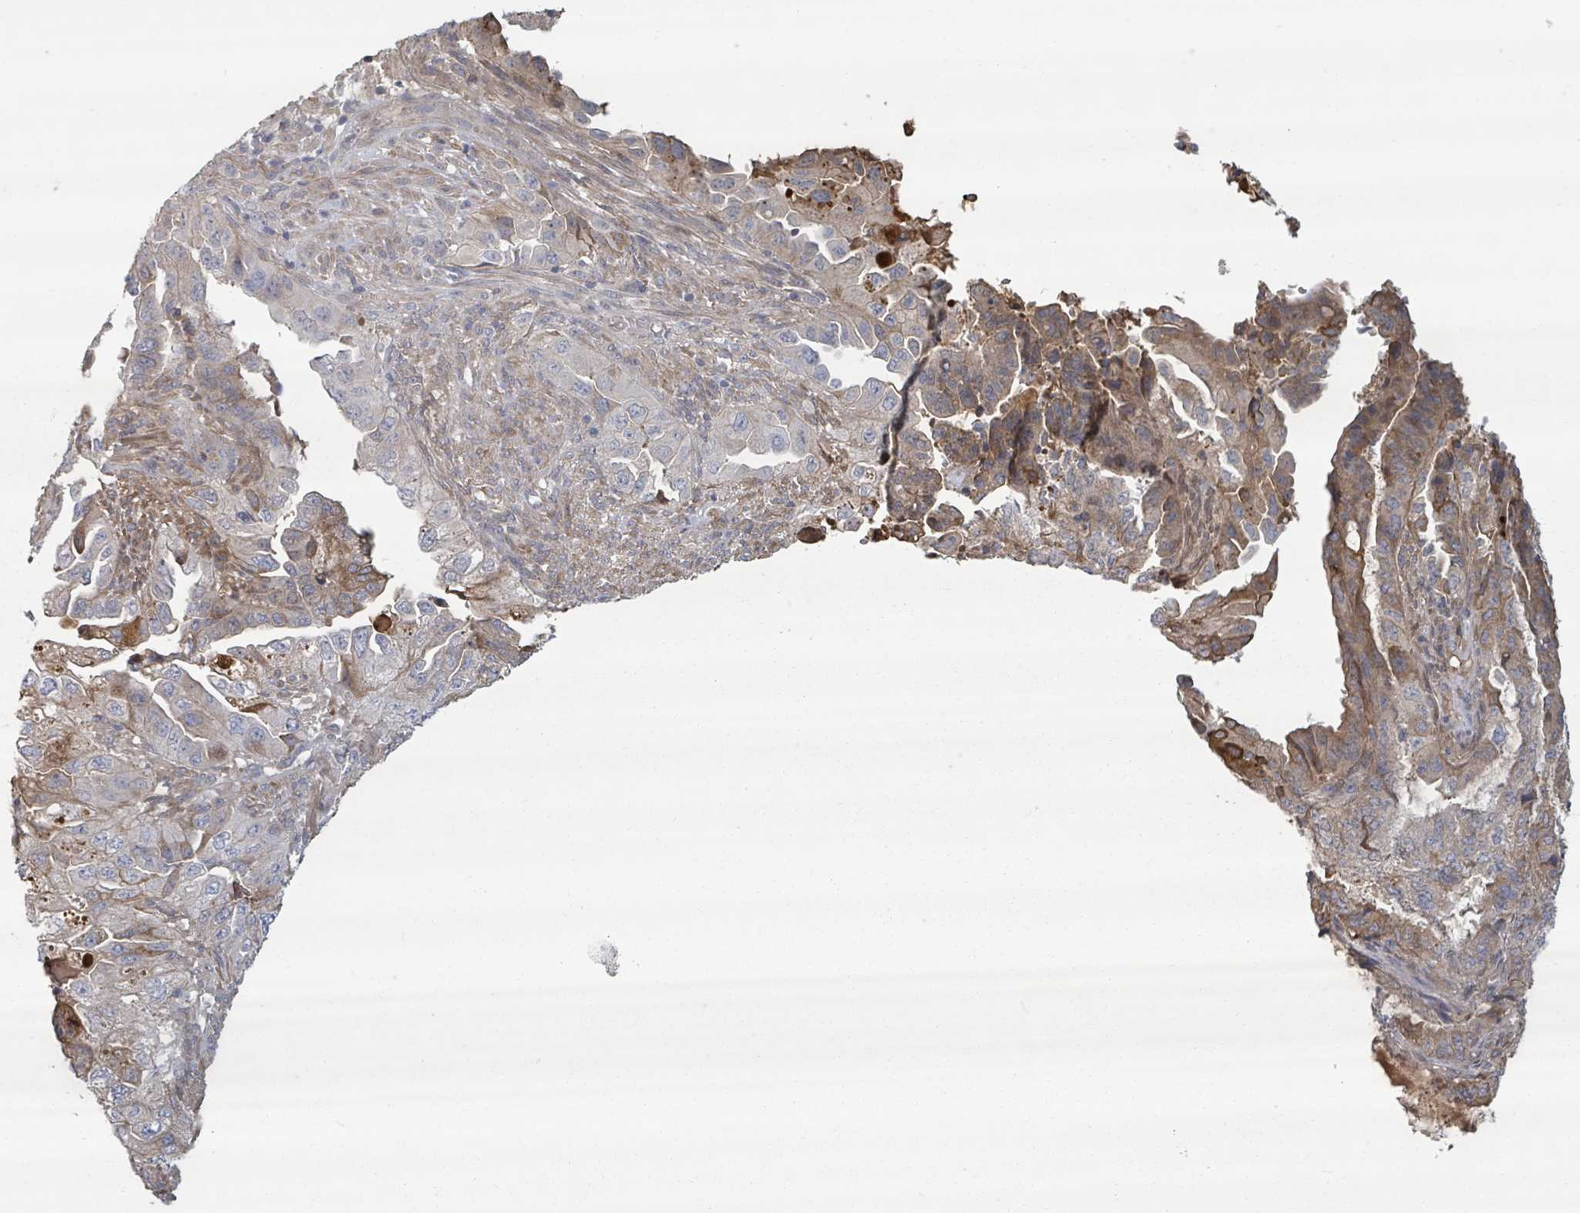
{"staining": {"intensity": "moderate", "quantity": "<25%", "location": "cytoplasmic/membranous"}, "tissue": "endometrial cancer", "cell_type": "Tumor cells", "image_type": "cancer", "snomed": [{"axis": "morphology", "description": "Adenocarcinoma, NOS"}, {"axis": "topography", "description": "Endometrium"}], "caption": "Immunohistochemical staining of endometrial adenocarcinoma exhibits low levels of moderate cytoplasmic/membranous expression in approximately <25% of tumor cells.", "gene": "GABBR1", "patient": {"sex": "female", "age": 51}}